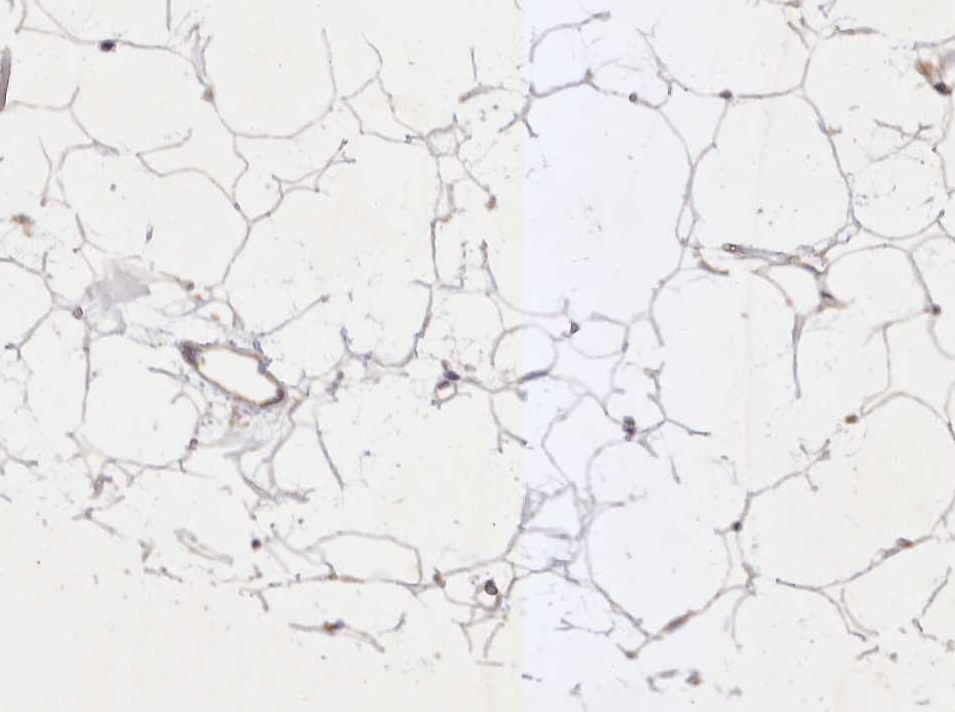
{"staining": {"intensity": "moderate", "quantity": "<25%", "location": "cytoplasmic/membranous"}, "tissue": "adipose tissue", "cell_type": "Adipocytes", "image_type": "normal", "snomed": [{"axis": "morphology", "description": "Normal tissue, NOS"}, {"axis": "topography", "description": "Breast"}], "caption": "Immunohistochemistry image of unremarkable human adipose tissue stained for a protein (brown), which demonstrates low levels of moderate cytoplasmic/membranous staining in about <25% of adipocytes.", "gene": "TRAF3IP1", "patient": {"sex": "female", "age": 26}}